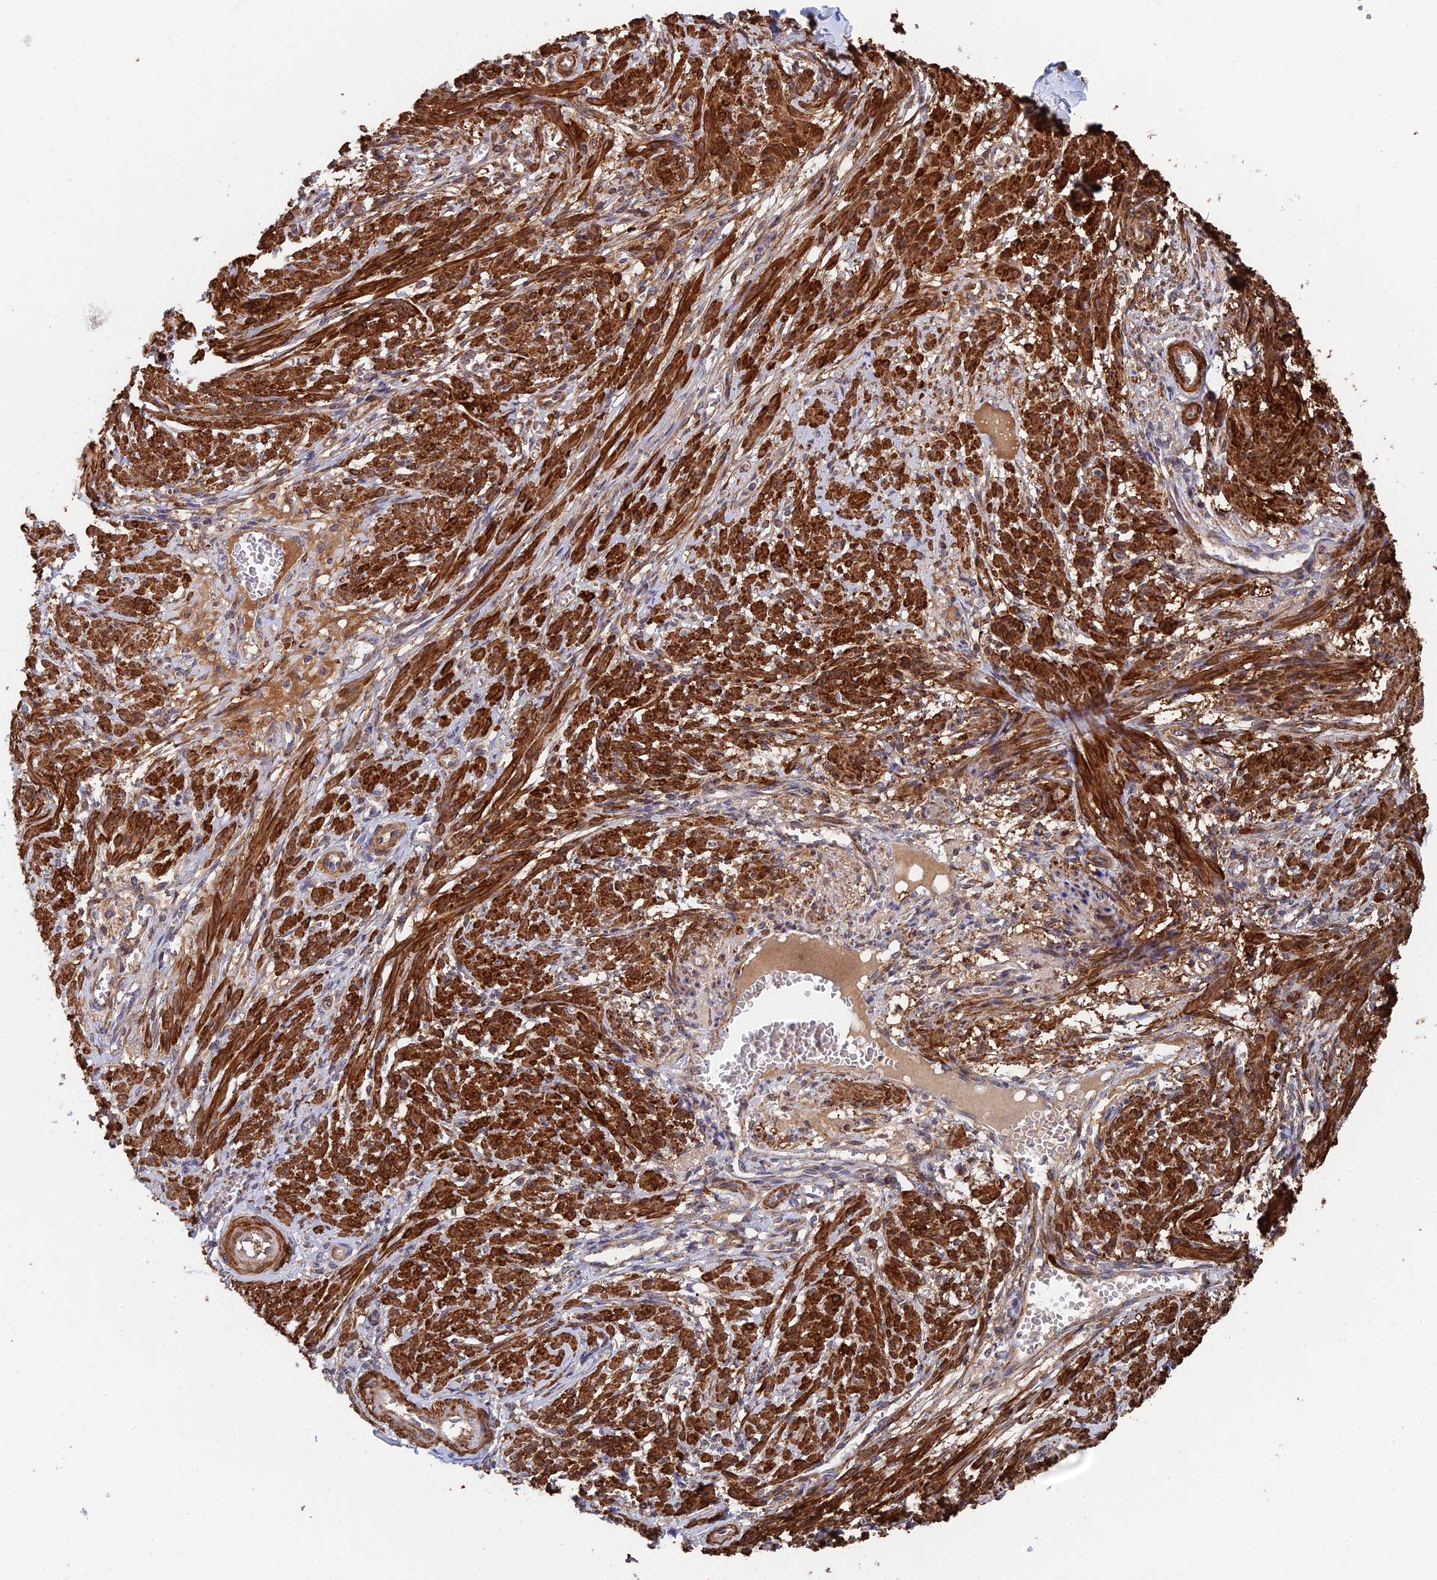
{"staining": {"intensity": "strong", "quantity": ">75%", "location": "cytoplasmic/membranous"}, "tissue": "smooth muscle", "cell_type": "Smooth muscle cells", "image_type": "normal", "snomed": [{"axis": "morphology", "description": "Normal tissue, NOS"}, {"axis": "topography", "description": "Smooth muscle"}], "caption": "Strong cytoplasmic/membranous positivity for a protein is identified in approximately >75% of smooth muscle cells of benign smooth muscle using immunohistochemistry (IHC).", "gene": "ZNF320", "patient": {"sex": "female", "age": 39}}